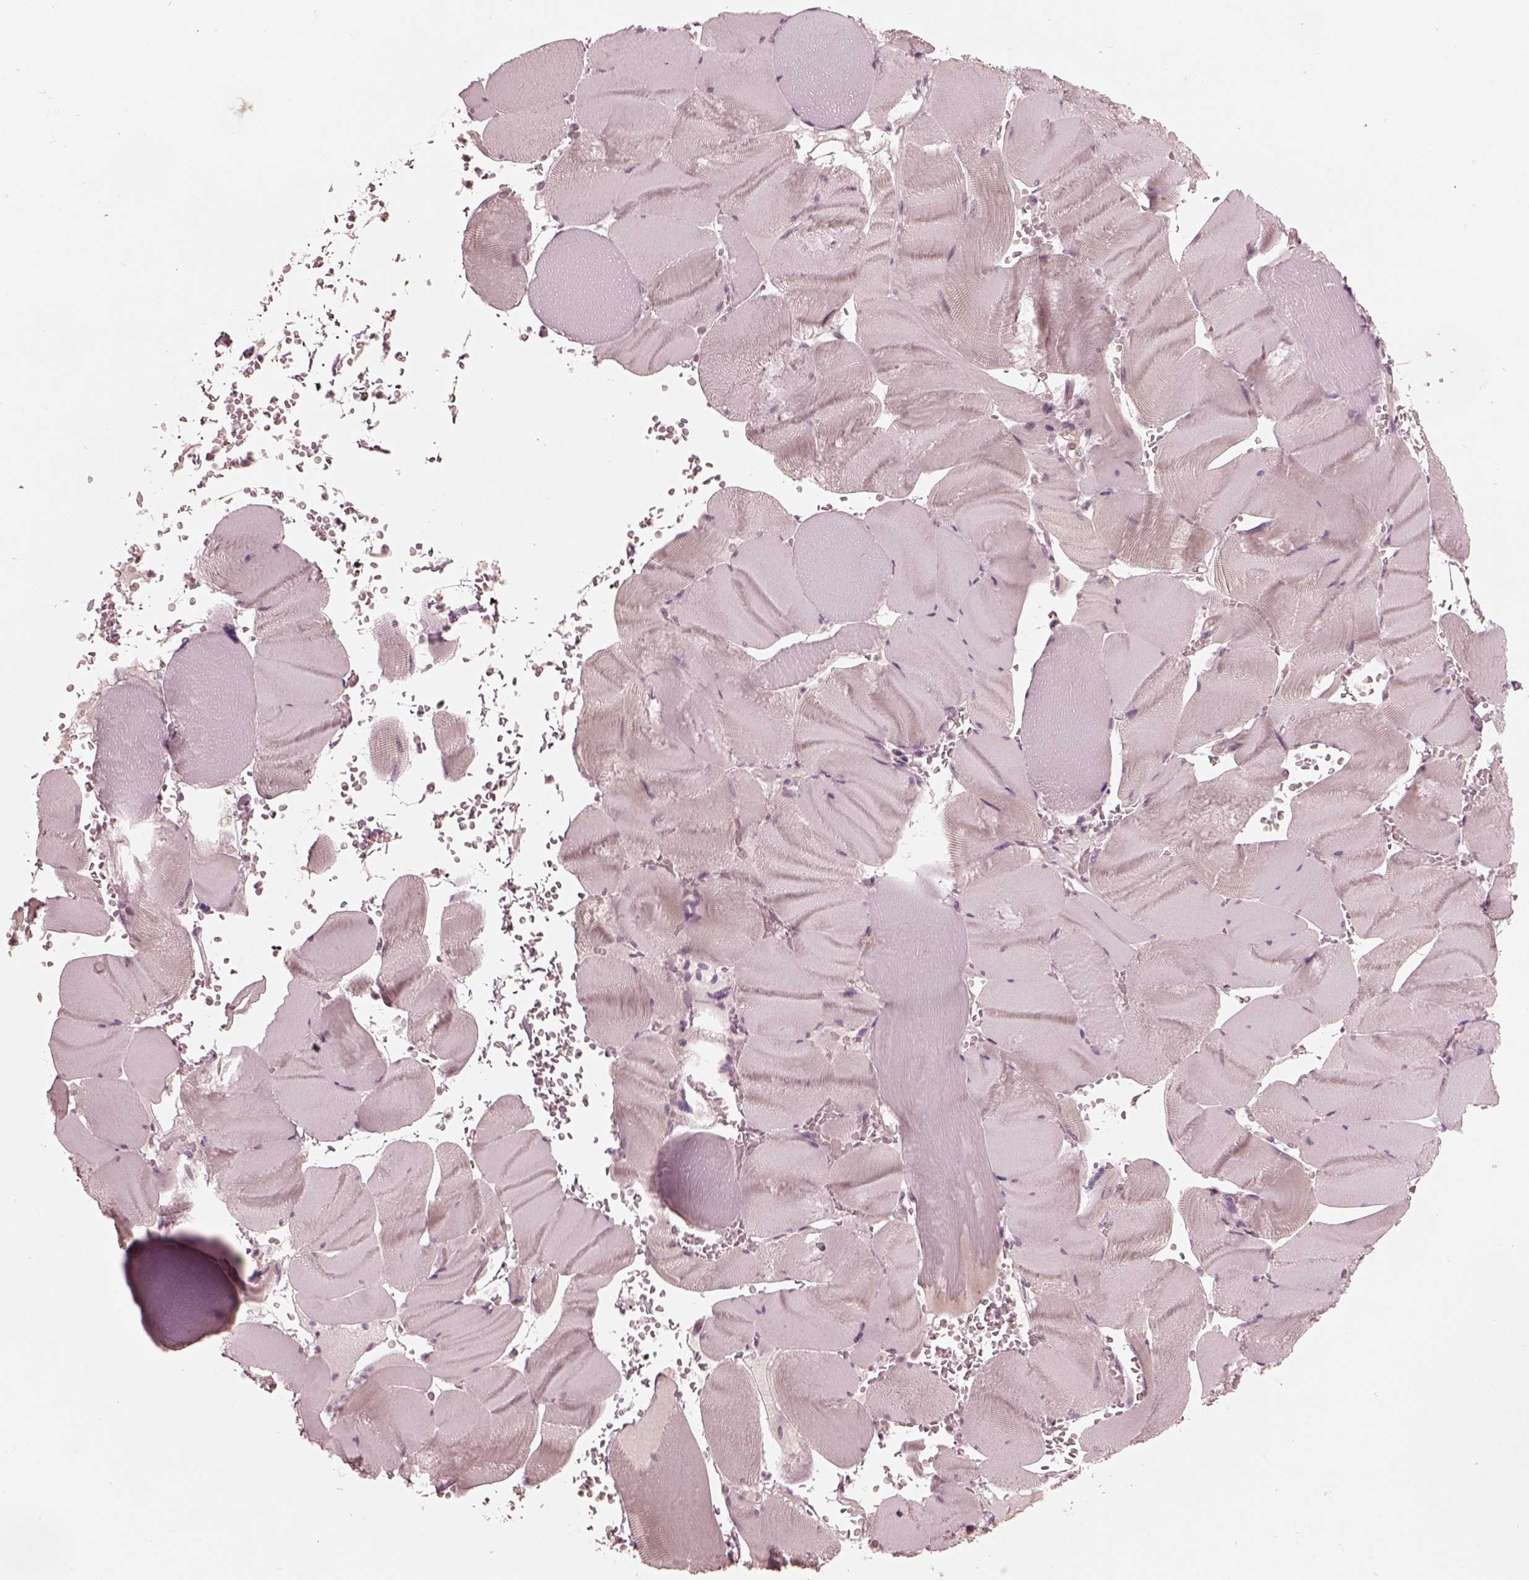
{"staining": {"intensity": "negative", "quantity": "none", "location": "none"}, "tissue": "skeletal muscle", "cell_type": "Myocytes", "image_type": "normal", "snomed": [{"axis": "morphology", "description": "Normal tissue, NOS"}, {"axis": "topography", "description": "Skeletal muscle"}], "caption": "Skeletal muscle was stained to show a protein in brown. There is no significant positivity in myocytes. The staining is performed using DAB brown chromogen with nuclei counter-stained in using hematoxylin.", "gene": "RGS7", "patient": {"sex": "male", "age": 56}}